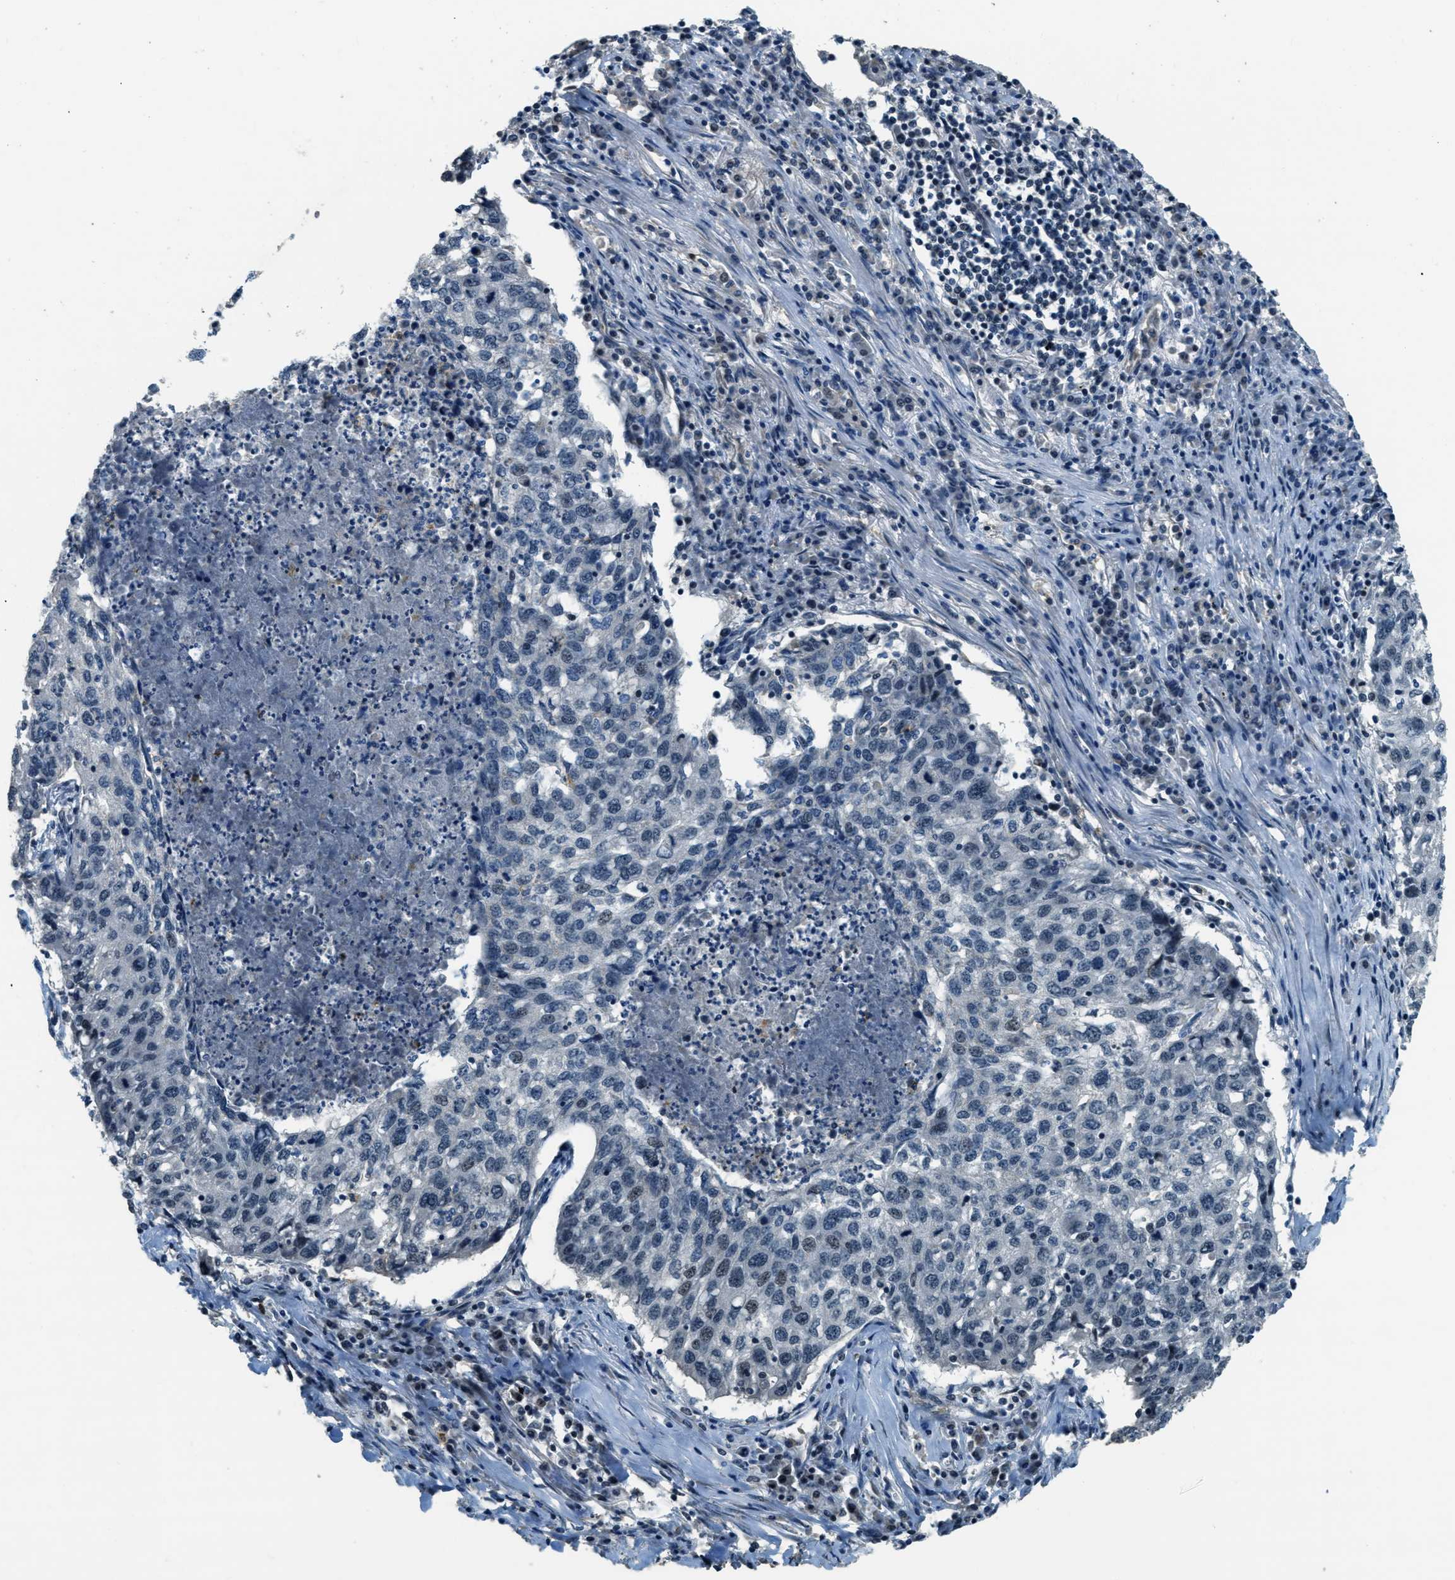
{"staining": {"intensity": "weak", "quantity": "<25%", "location": "nuclear"}, "tissue": "lung cancer", "cell_type": "Tumor cells", "image_type": "cancer", "snomed": [{"axis": "morphology", "description": "Squamous cell carcinoma, NOS"}, {"axis": "topography", "description": "Lung"}], "caption": "Tumor cells show no significant staining in lung cancer (squamous cell carcinoma).", "gene": "MED21", "patient": {"sex": "female", "age": 63}}